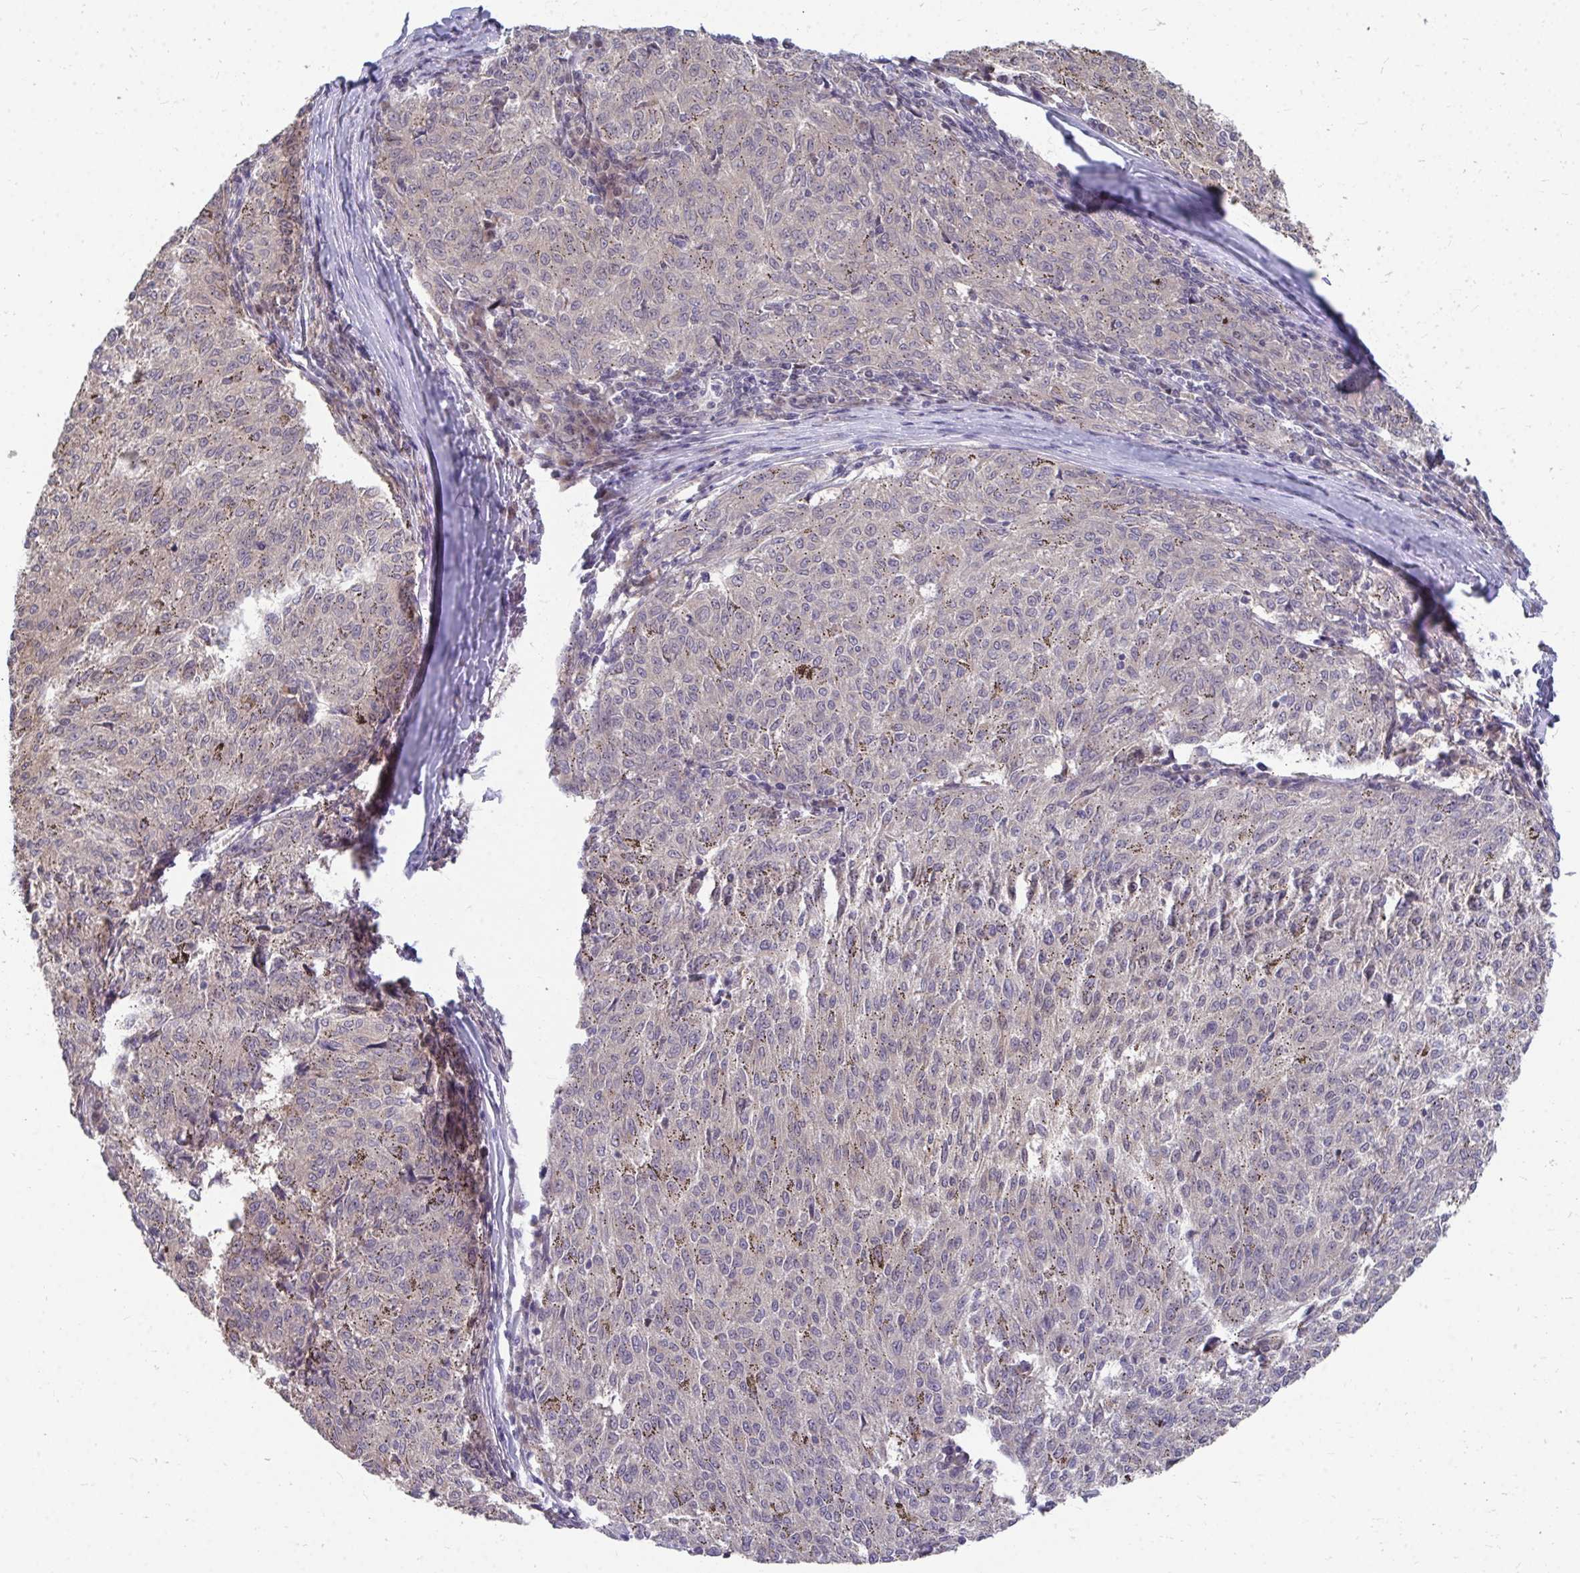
{"staining": {"intensity": "negative", "quantity": "none", "location": "none"}, "tissue": "melanoma", "cell_type": "Tumor cells", "image_type": "cancer", "snomed": [{"axis": "morphology", "description": "Malignant melanoma, NOS"}, {"axis": "topography", "description": "Skin"}], "caption": "Tumor cells show no significant staining in melanoma. The staining was performed using DAB (3,3'-diaminobenzidine) to visualize the protein expression in brown, while the nuclei were stained in blue with hematoxylin (Magnification: 20x).", "gene": "MROH8", "patient": {"sex": "female", "age": 72}}